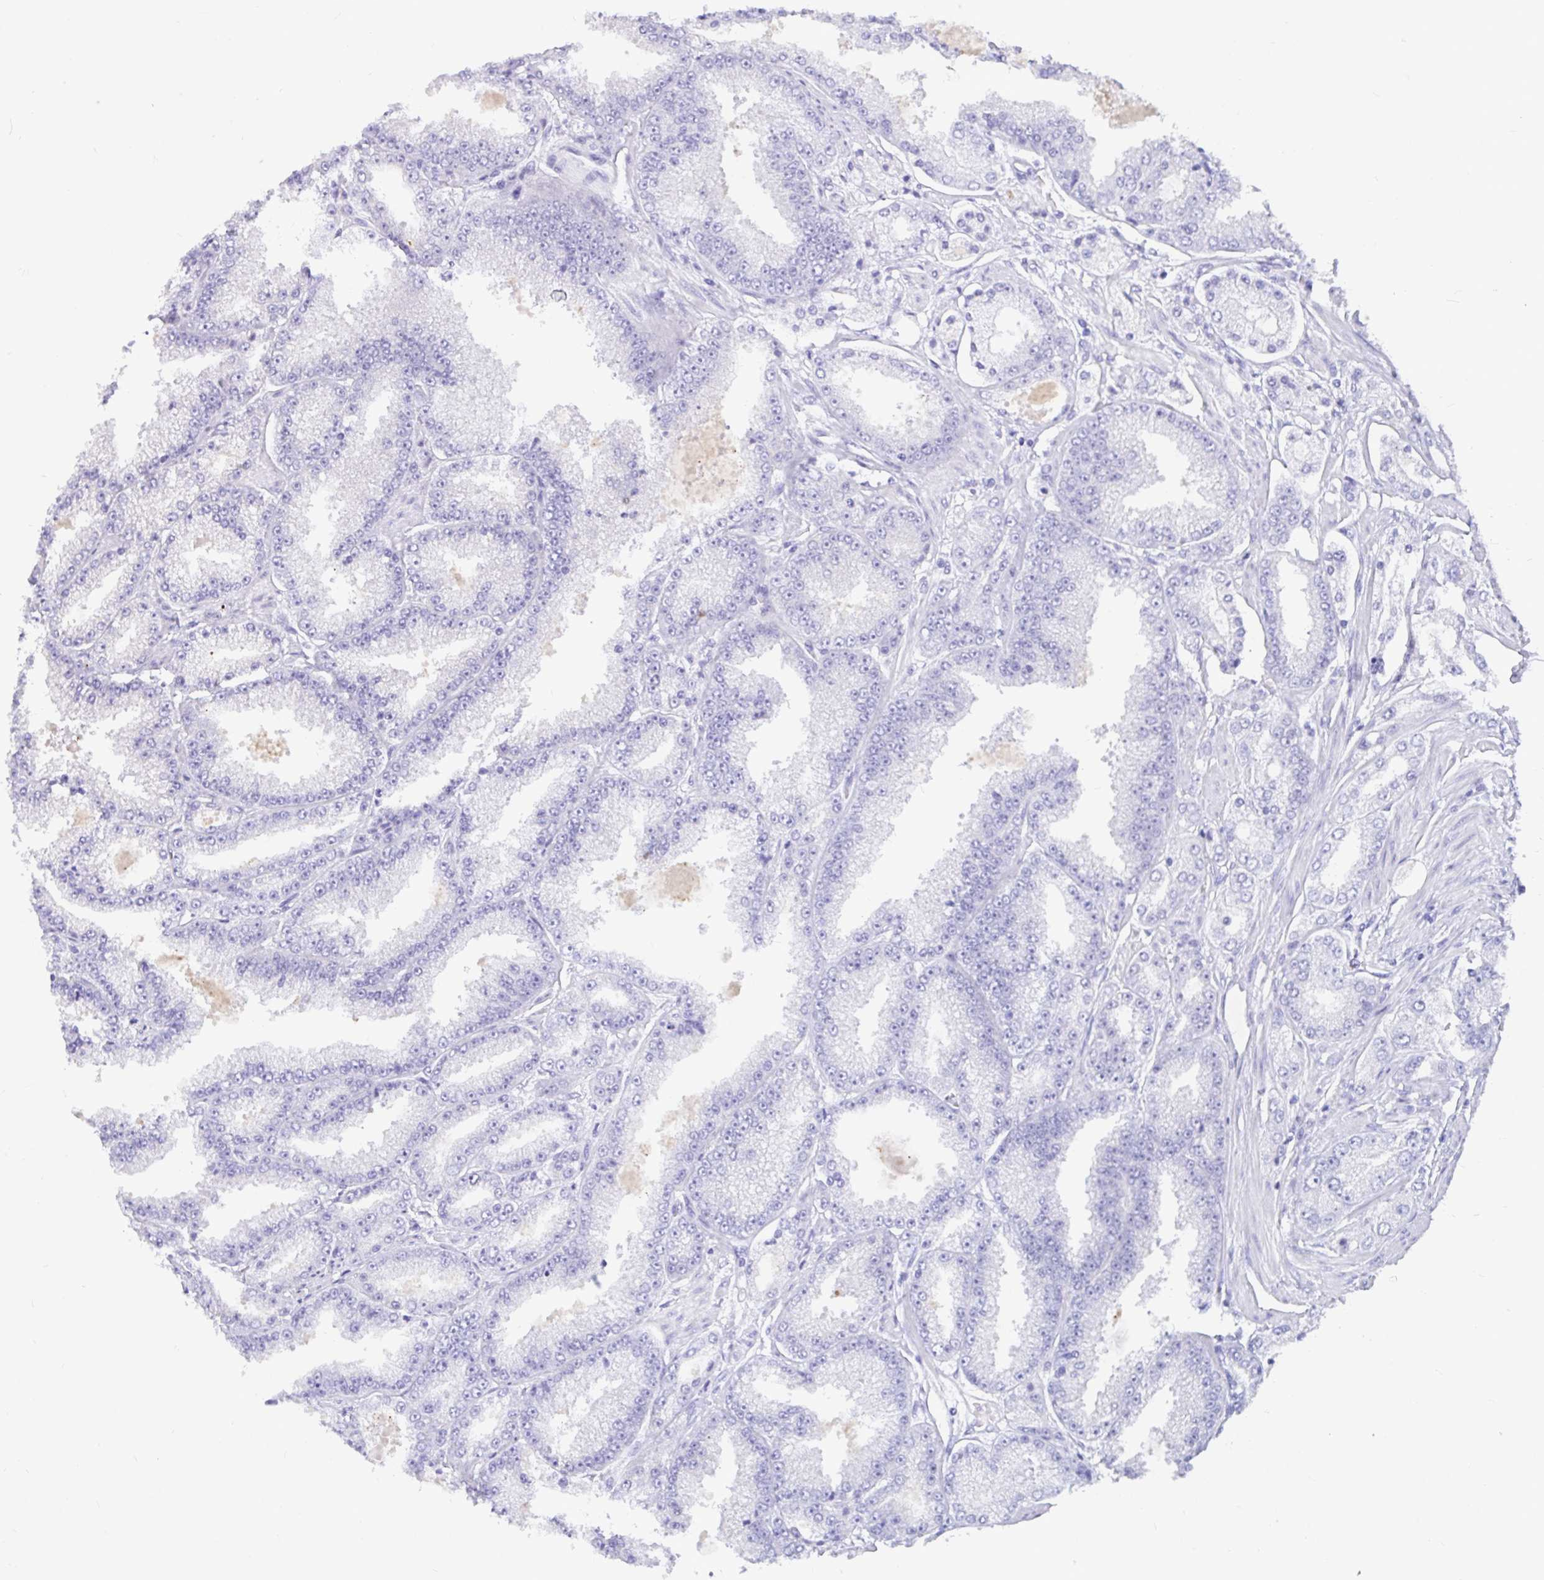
{"staining": {"intensity": "negative", "quantity": "none", "location": "none"}, "tissue": "prostate cancer", "cell_type": "Tumor cells", "image_type": "cancer", "snomed": [{"axis": "morphology", "description": "Adenocarcinoma, High grade"}, {"axis": "topography", "description": "Prostate"}], "caption": "Tumor cells are negative for brown protein staining in prostate cancer (high-grade adenocarcinoma). (DAB (3,3'-diaminobenzidine) IHC with hematoxylin counter stain).", "gene": "KIAA2013", "patient": {"sex": "male", "age": 68}}